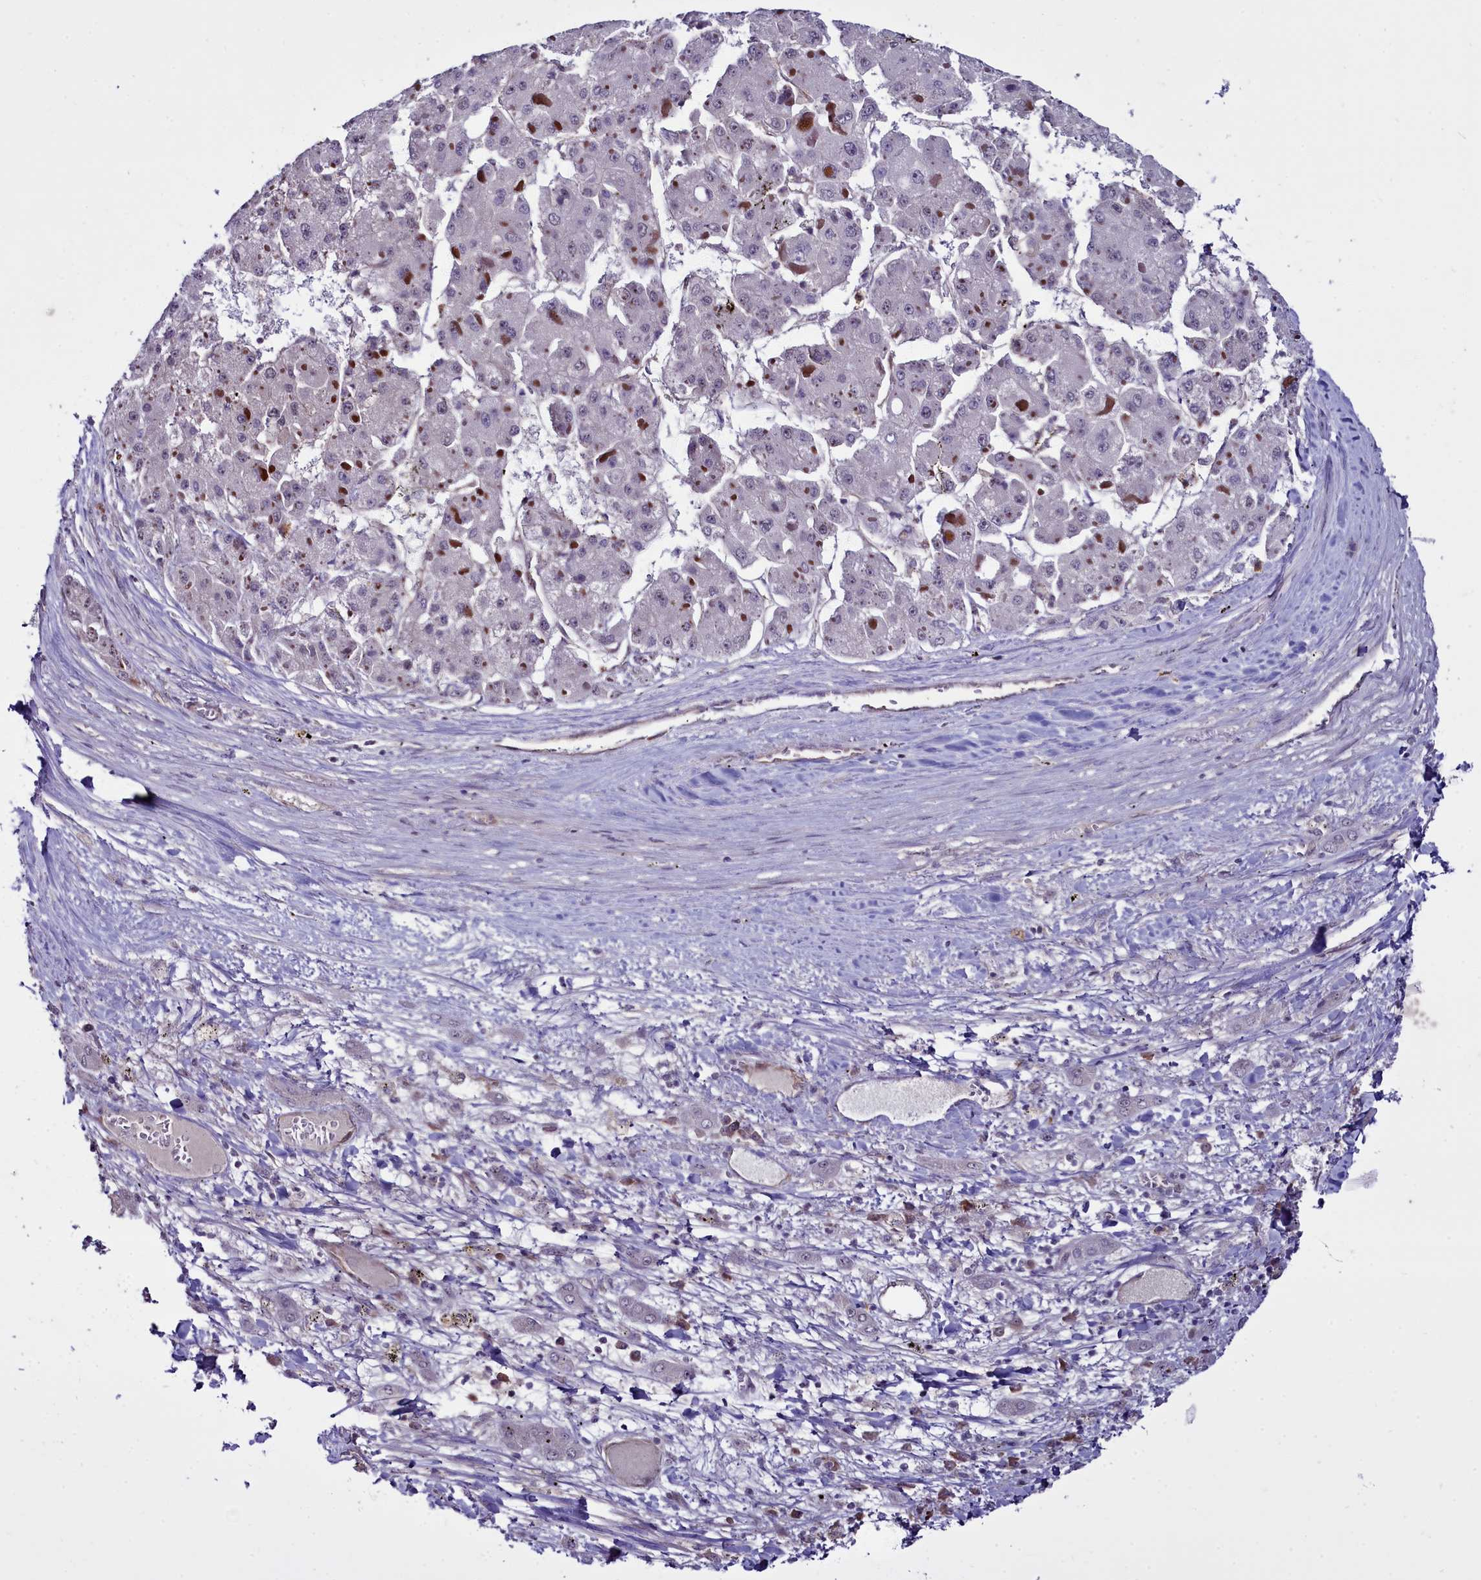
{"staining": {"intensity": "negative", "quantity": "none", "location": "none"}, "tissue": "liver cancer", "cell_type": "Tumor cells", "image_type": "cancer", "snomed": [{"axis": "morphology", "description": "Carcinoma, Hepatocellular, NOS"}, {"axis": "topography", "description": "Liver"}], "caption": "IHC micrograph of human liver hepatocellular carcinoma stained for a protein (brown), which demonstrates no expression in tumor cells.", "gene": "BCAR1", "patient": {"sex": "female", "age": 73}}